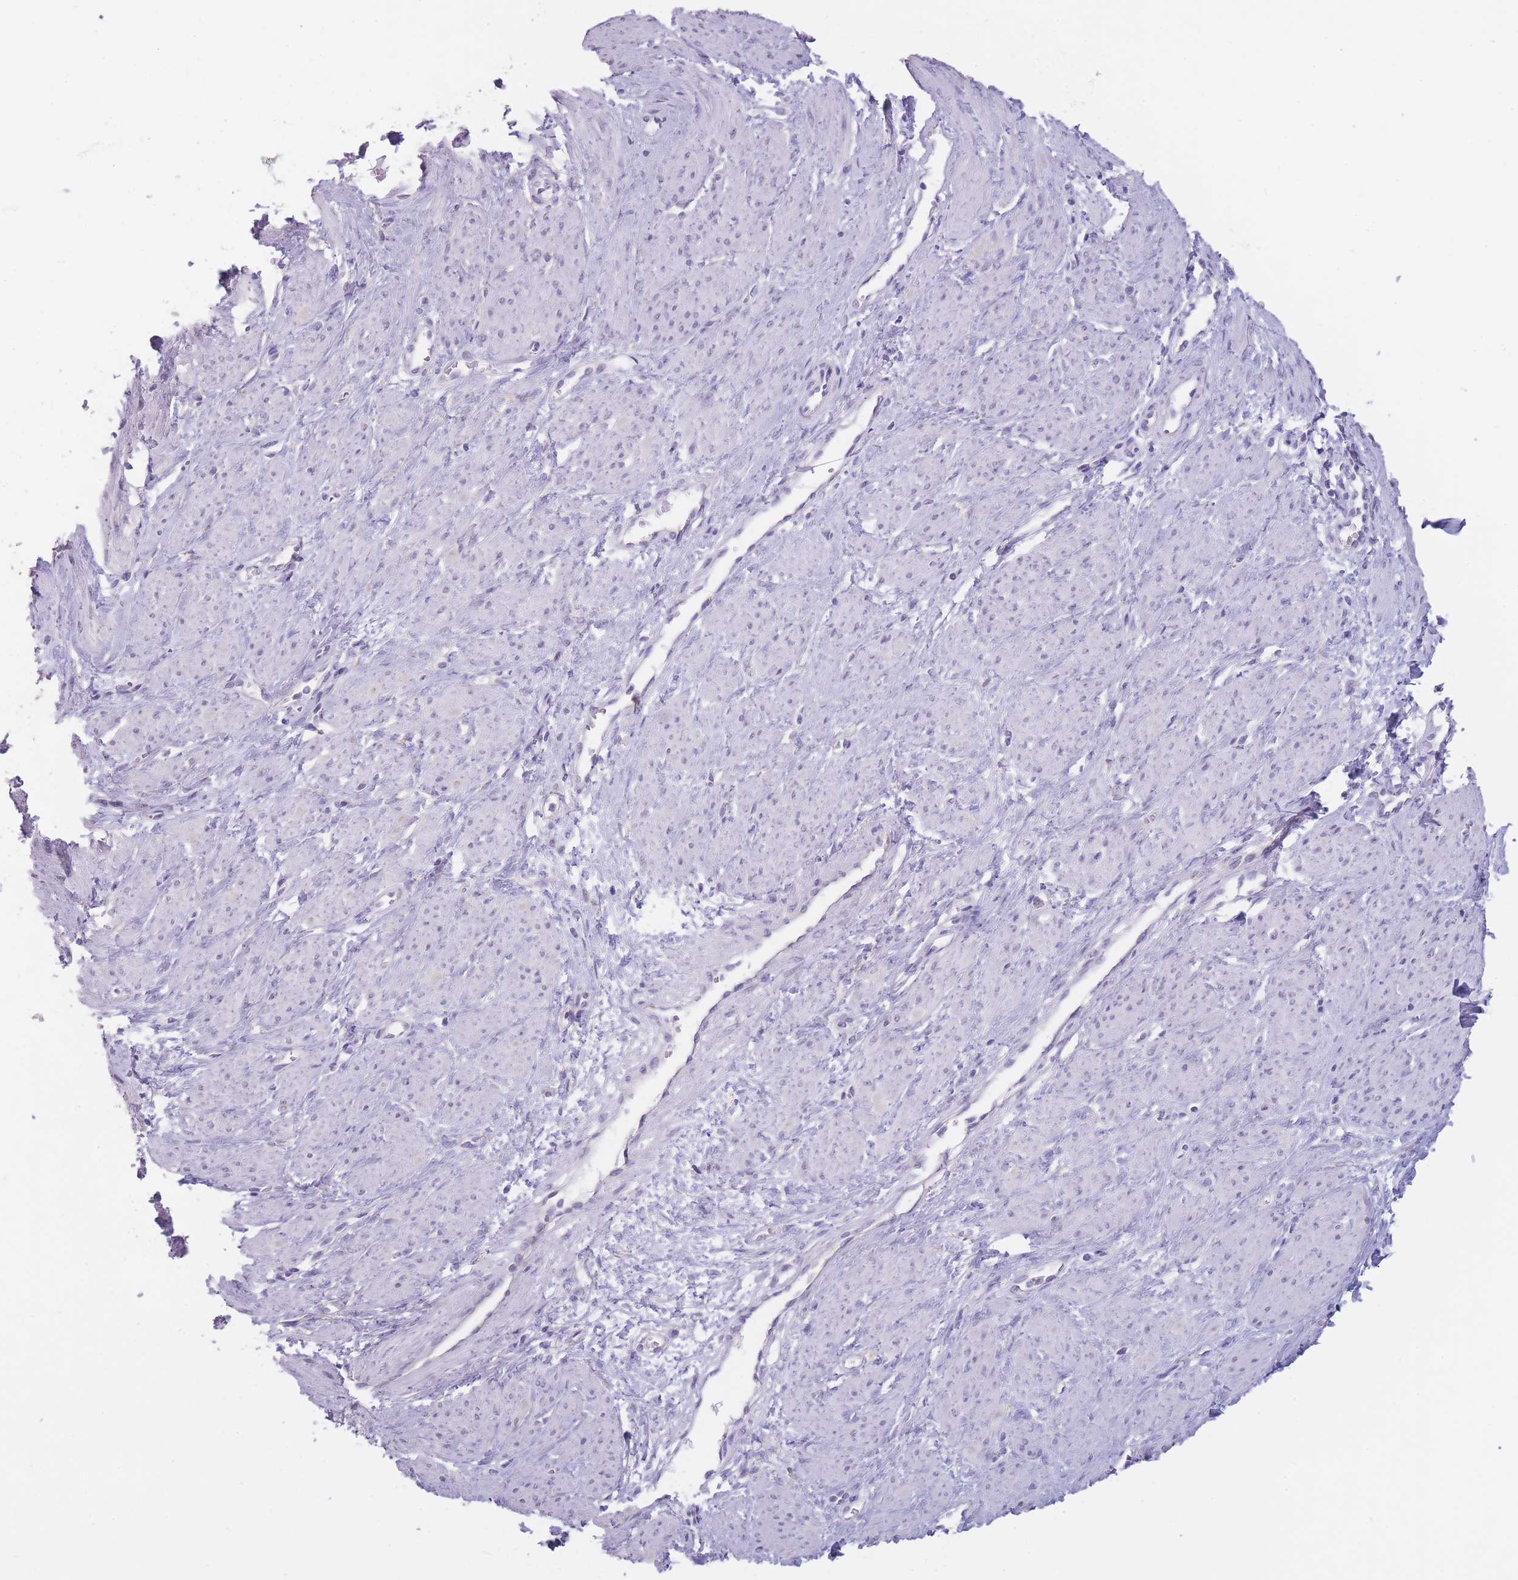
{"staining": {"intensity": "negative", "quantity": "none", "location": "none"}, "tissue": "smooth muscle", "cell_type": "Smooth muscle cells", "image_type": "normal", "snomed": [{"axis": "morphology", "description": "Normal tissue, NOS"}, {"axis": "topography", "description": "Smooth muscle"}, {"axis": "topography", "description": "Uterus"}], "caption": "A high-resolution micrograph shows immunohistochemistry (IHC) staining of benign smooth muscle, which shows no significant positivity in smooth muscle cells.", "gene": "DCANP1", "patient": {"sex": "female", "age": 39}}